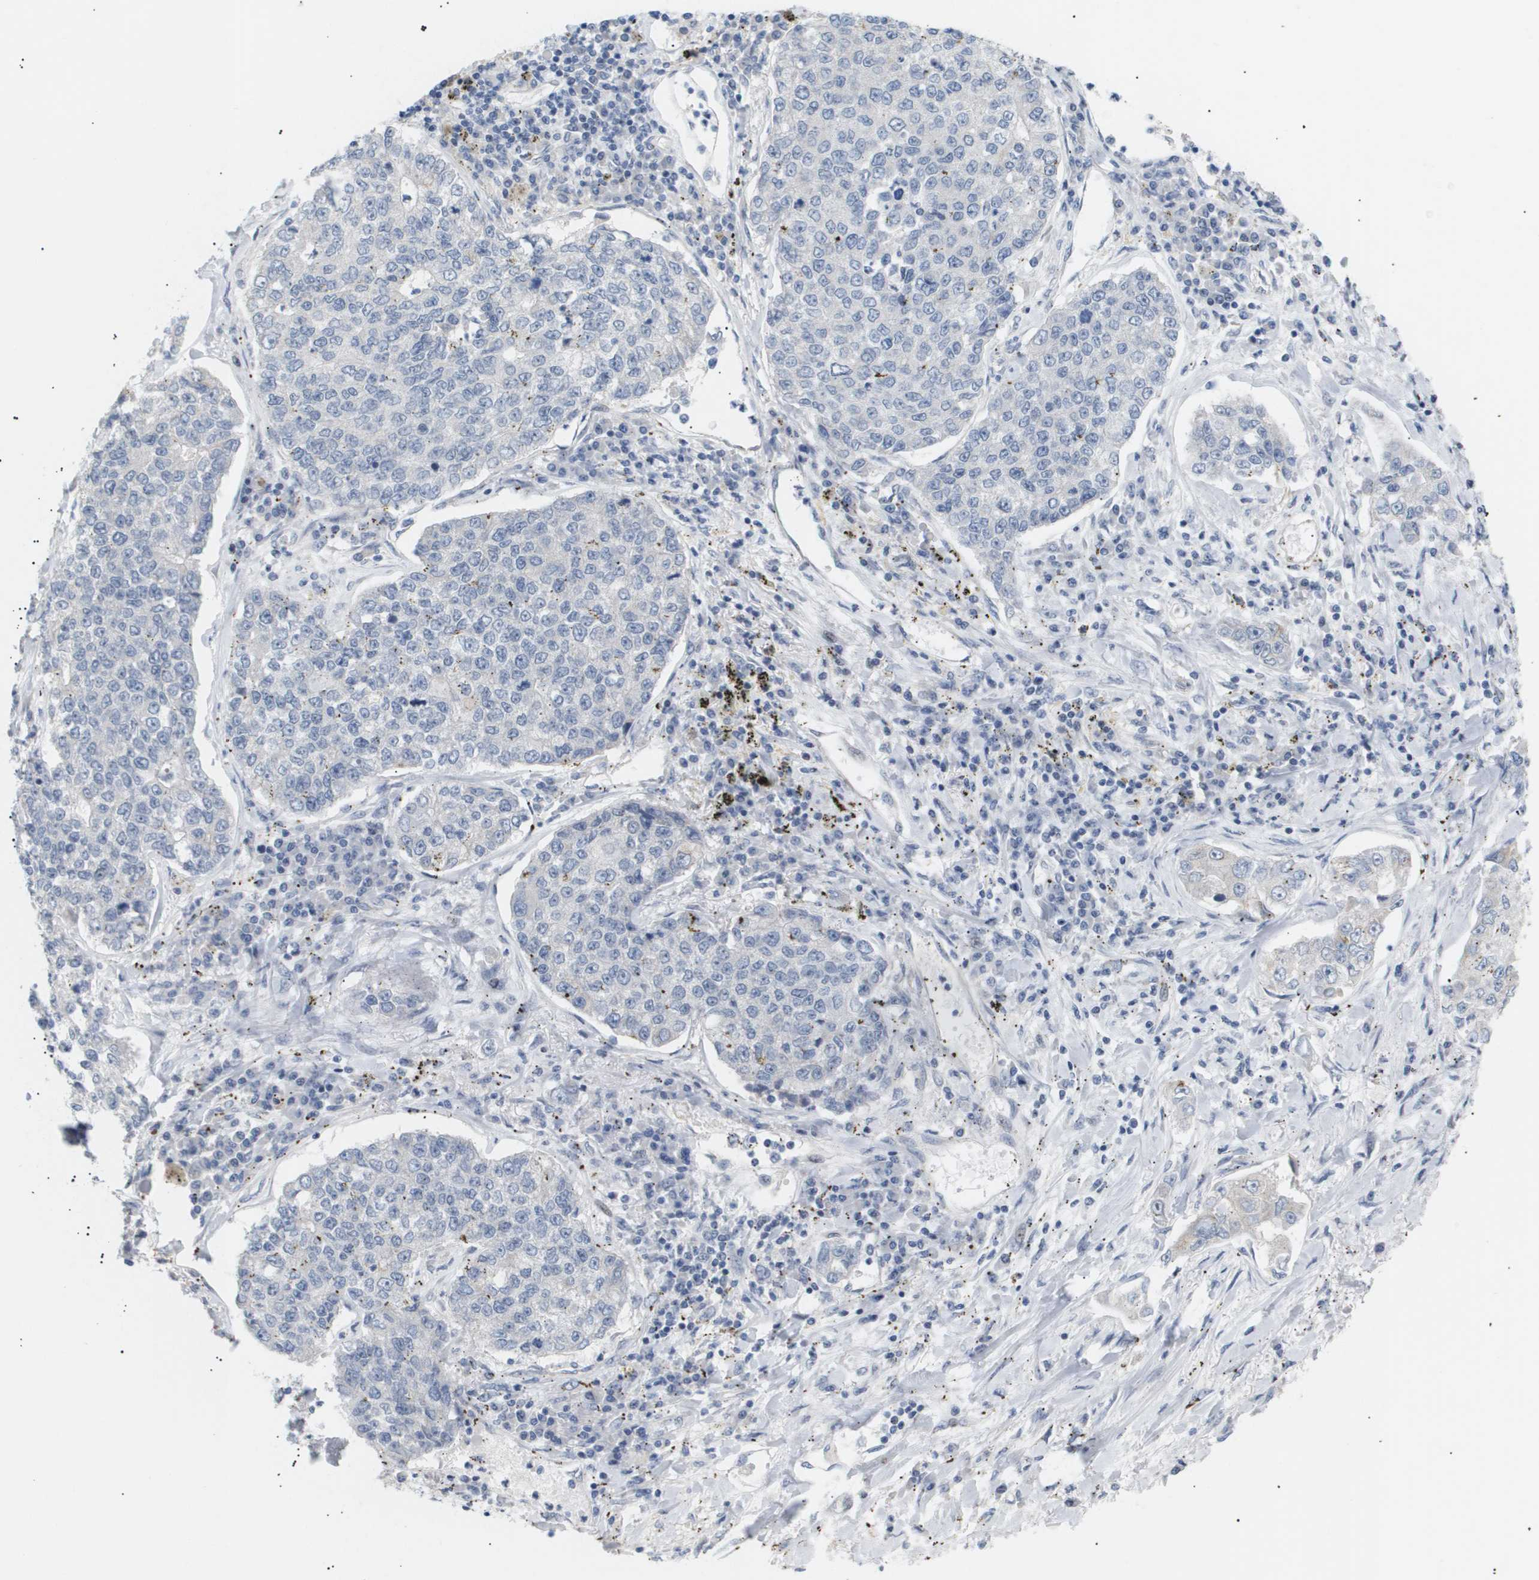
{"staining": {"intensity": "negative", "quantity": "none", "location": "none"}, "tissue": "lung cancer", "cell_type": "Tumor cells", "image_type": "cancer", "snomed": [{"axis": "morphology", "description": "Adenocarcinoma, NOS"}, {"axis": "topography", "description": "Lung"}], "caption": "DAB (3,3'-diaminobenzidine) immunohistochemical staining of lung adenocarcinoma demonstrates no significant staining in tumor cells. Nuclei are stained in blue.", "gene": "PPARD", "patient": {"sex": "male", "age": 49}}